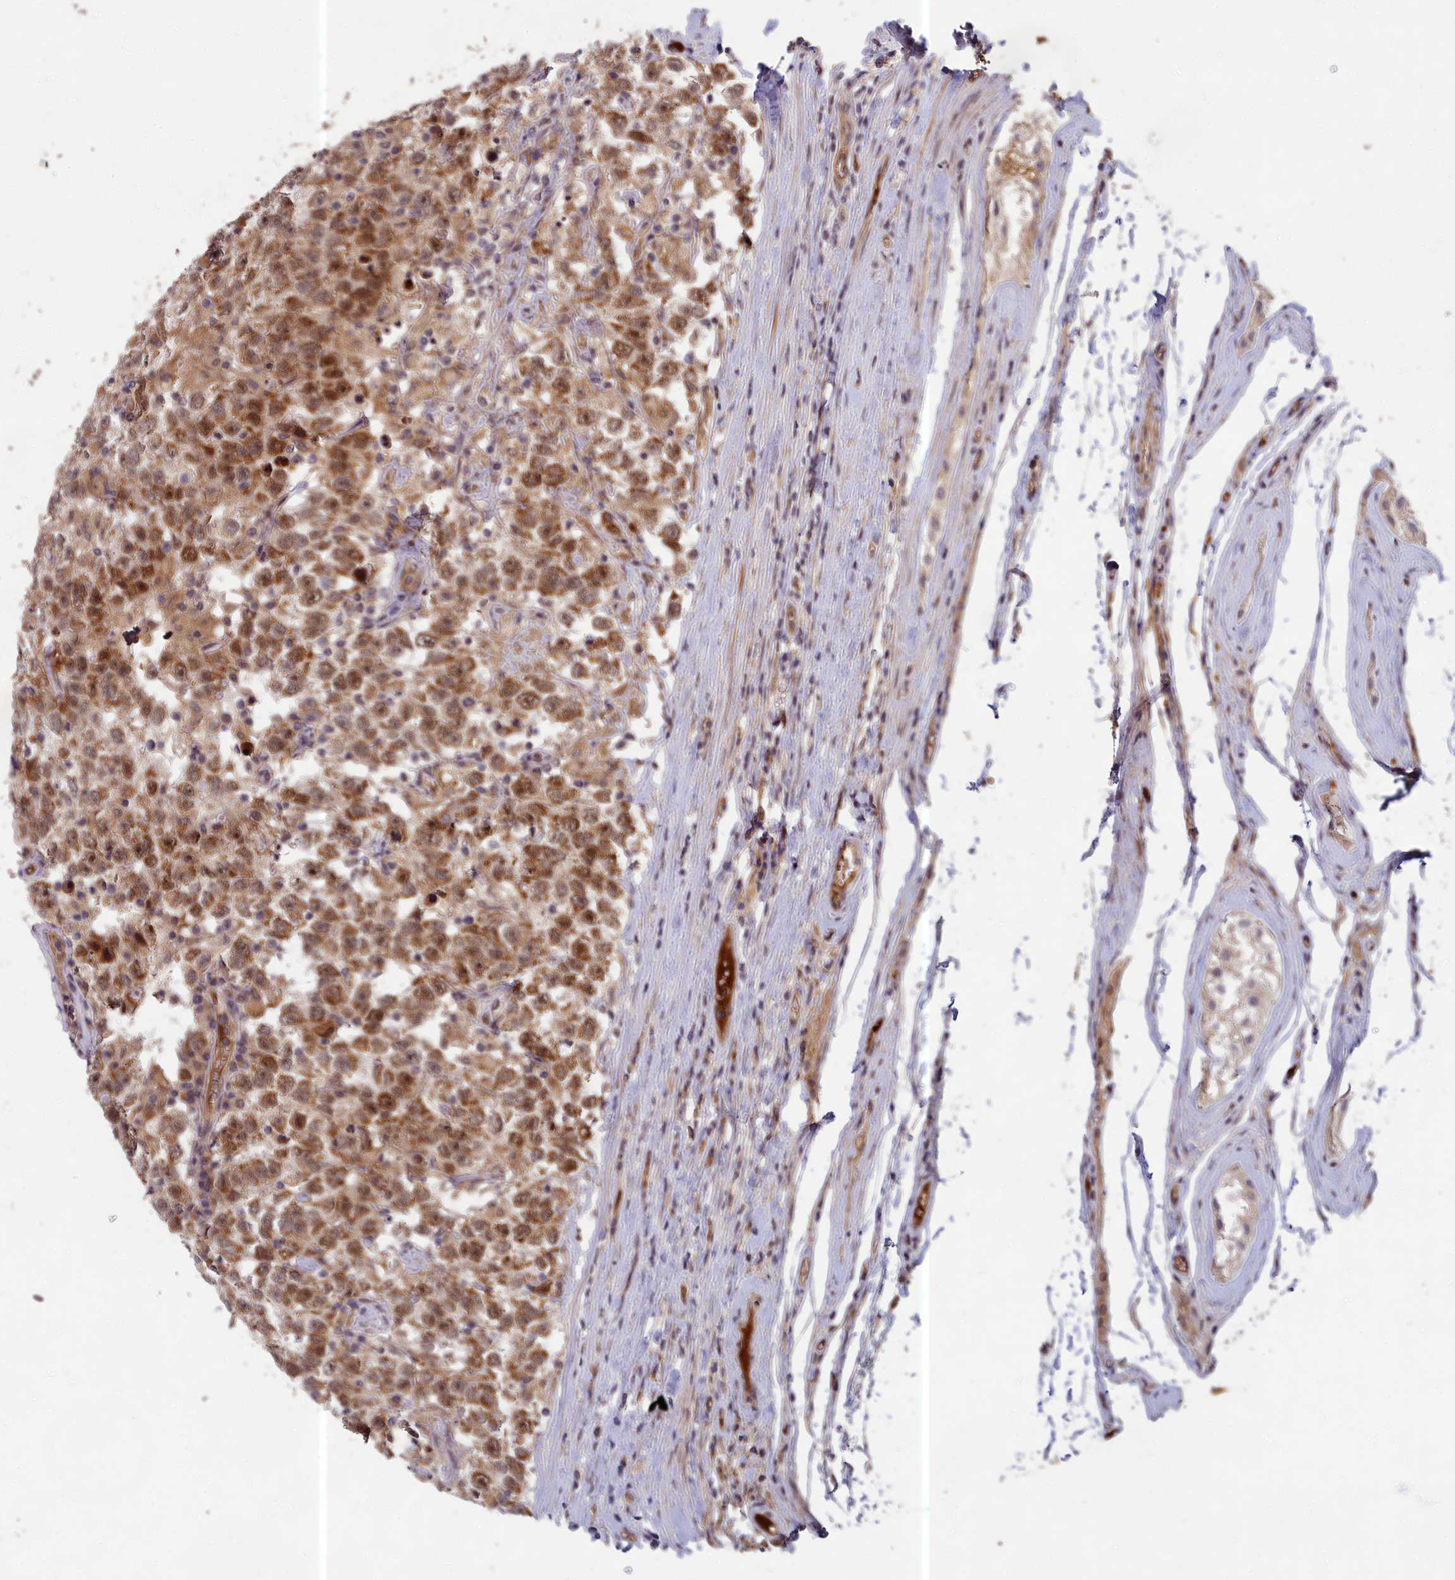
{"staining": {"intensity": "moderate", "quantity": ">75%", "location": "cytoplasmic/membranous,nuclear"}, "tissue": "testis cancer", "cell_type": "Tumor cells", "image_type": "cancer", "snomed": [{"axis": "morphology", "description": "Seminoma, NOS"}, {"axis": "topography", "description": "Testis"}], "caption": "Tumor cells show medium levels of moderate cytoplasmic/membranous and nuclear positivity in approximately >75% of cells in human testis cancer (seminoma).", "gene": "EARS2", "patient": {"sex": "male", "age": 41}}